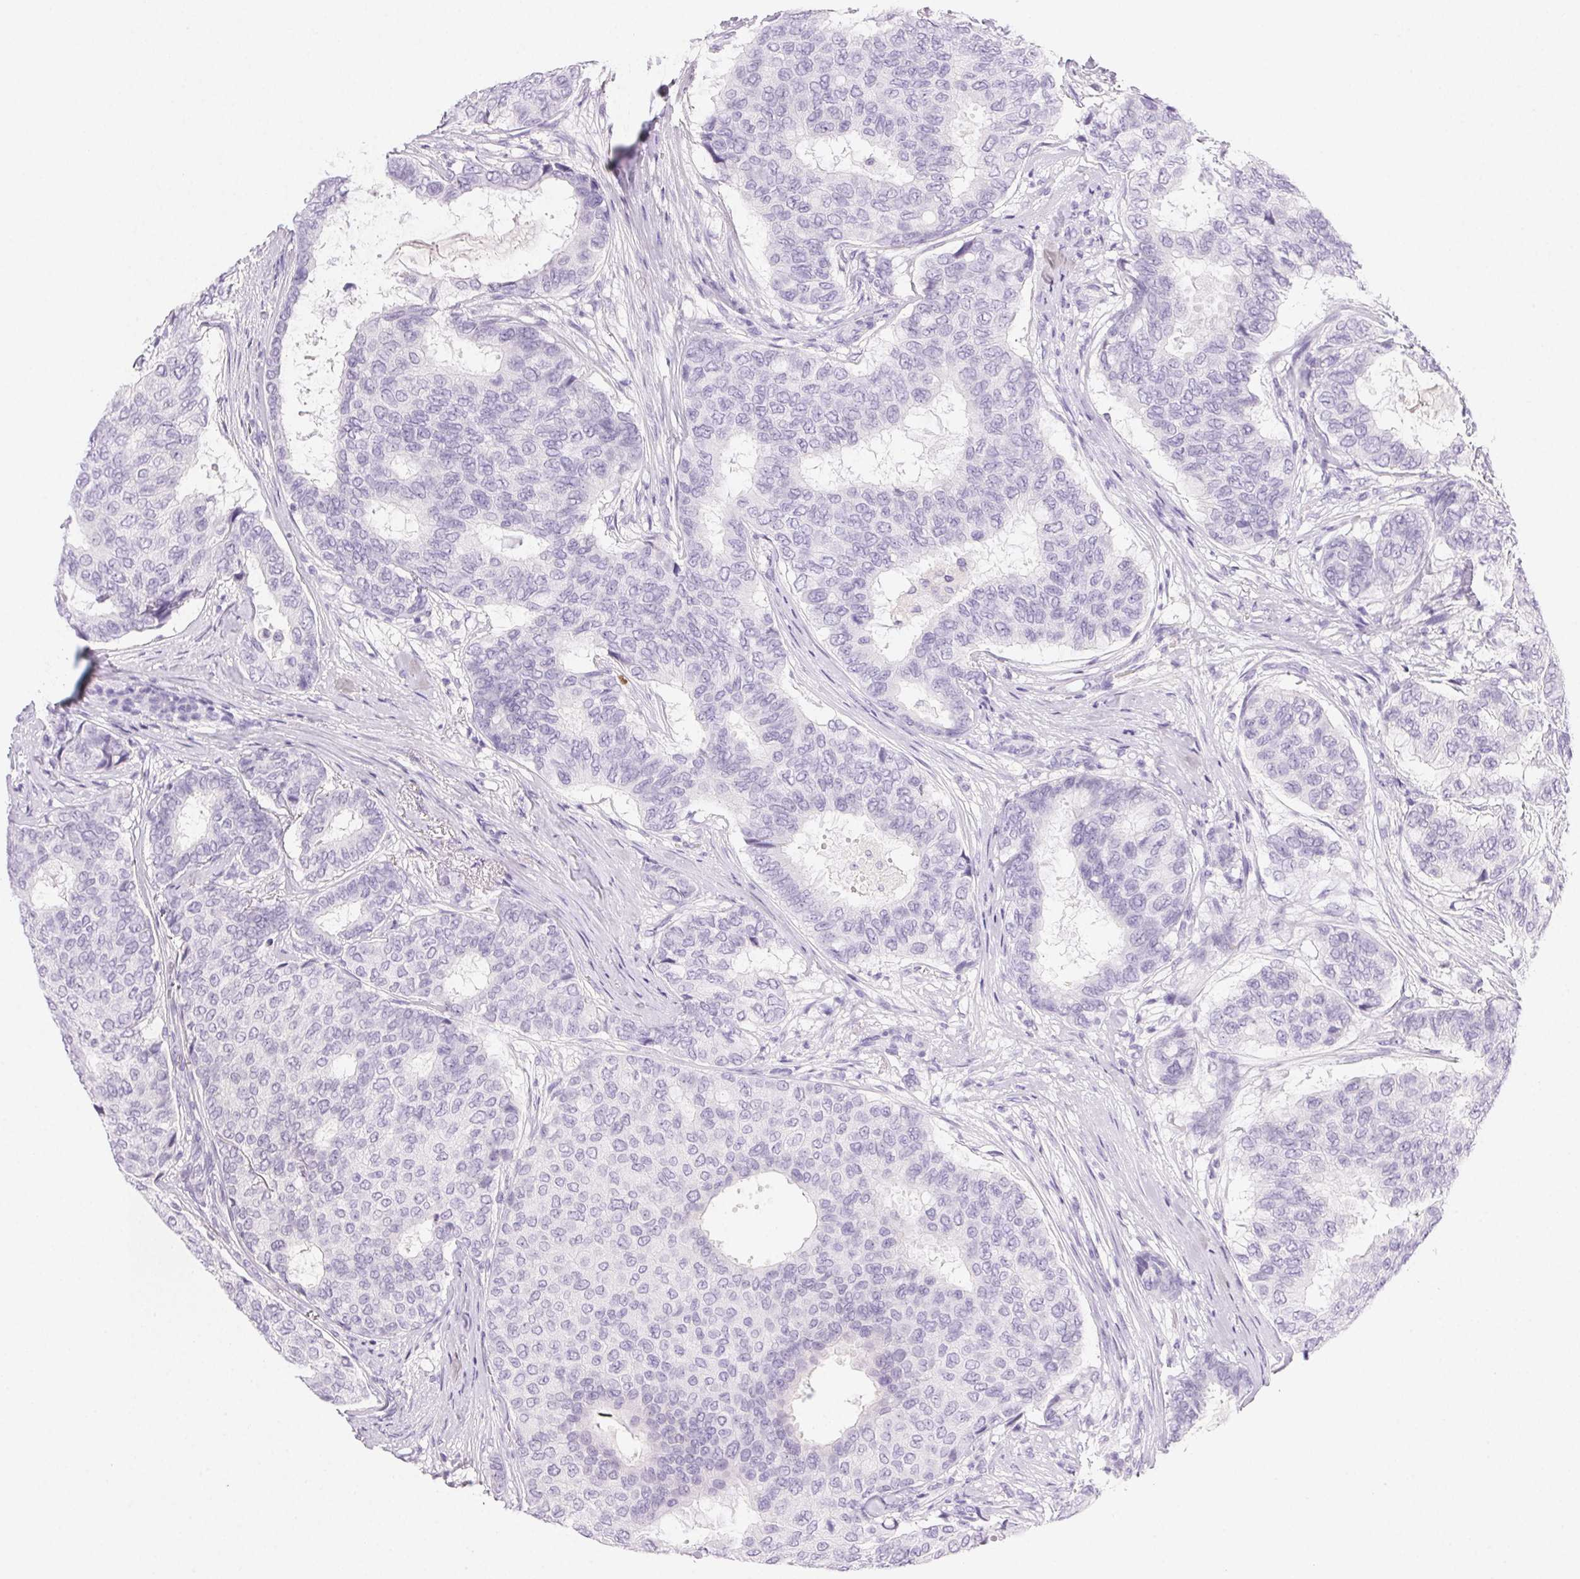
{"staining": {"intensity": "negative", "quantity": "none", "location": "none"}, "tissue": "breast cancer", "cell_type": "Tumor cells", "image_type": "cancer", "snomed": [{"axis": "morphology", "description": "Duct carcinoma"}, {"axis": "topography", "description": "Breast"}], "caption": "Immunohistochemistry (IHC) of invasive ductal carcinoma (breast) demonstrates no positivity in tumor cells.", "gene": "PADI4", "patient": {"sex": "female", "age": 75}}